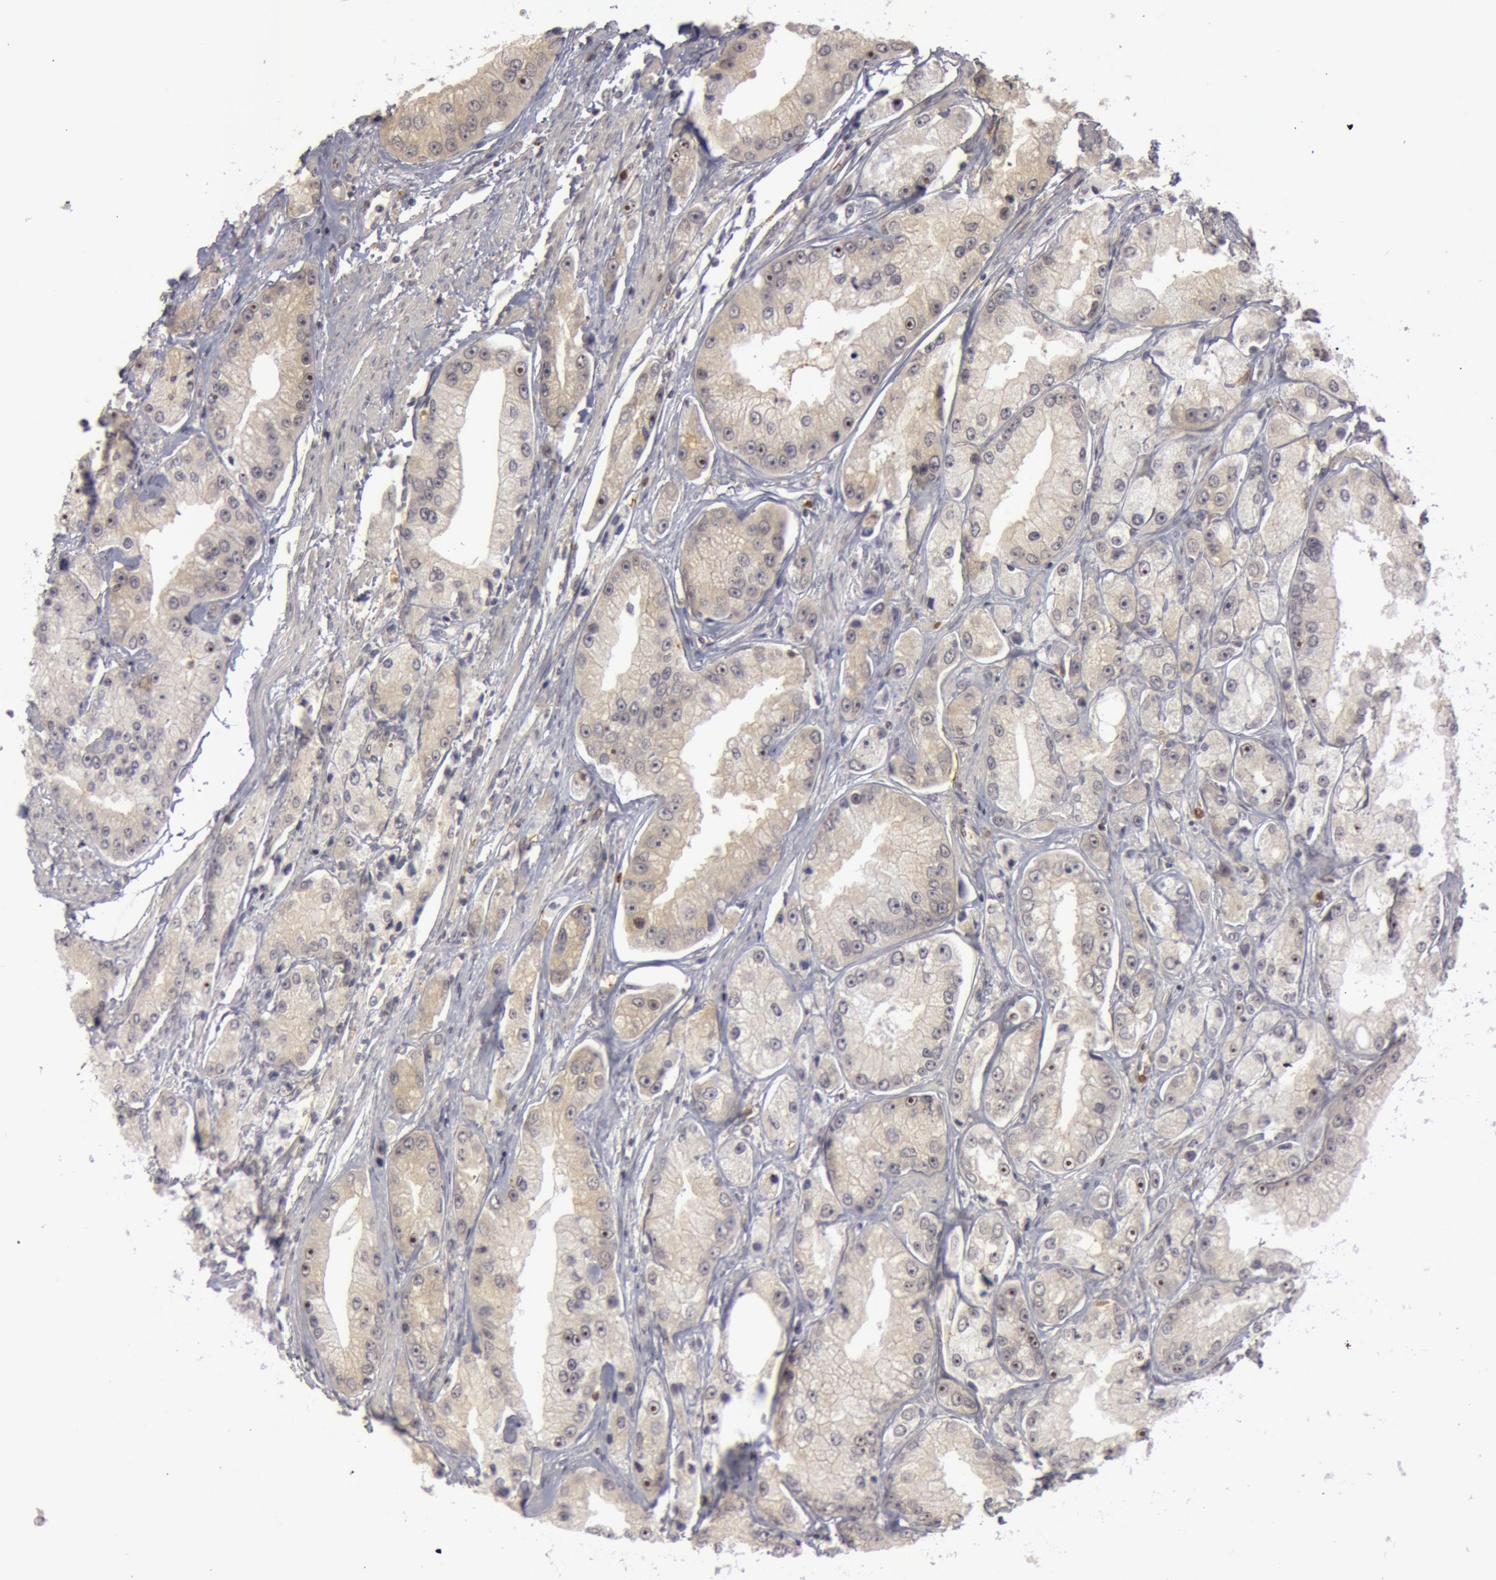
{"staining": {"intensity": "negative", "quantity": "none", "location": "none"}, "tissue": "prostate cancer", "cell_type": "Tumor cells", "image_type": "cancer", "snomed": [{"axis": "morphology", "description": "Adenocarcinoma, Medium grade"}, {"axis": "topography", "description": "Prostate"}], "caption": "Immunohistochemistry (IHC) micrograph of prostate medium-grade adenocarcinoma stained for a protein (brown), which displays no staining in tumor cells.", "gene": "OASL", "patient": {"sex": "male", "age": 72}}